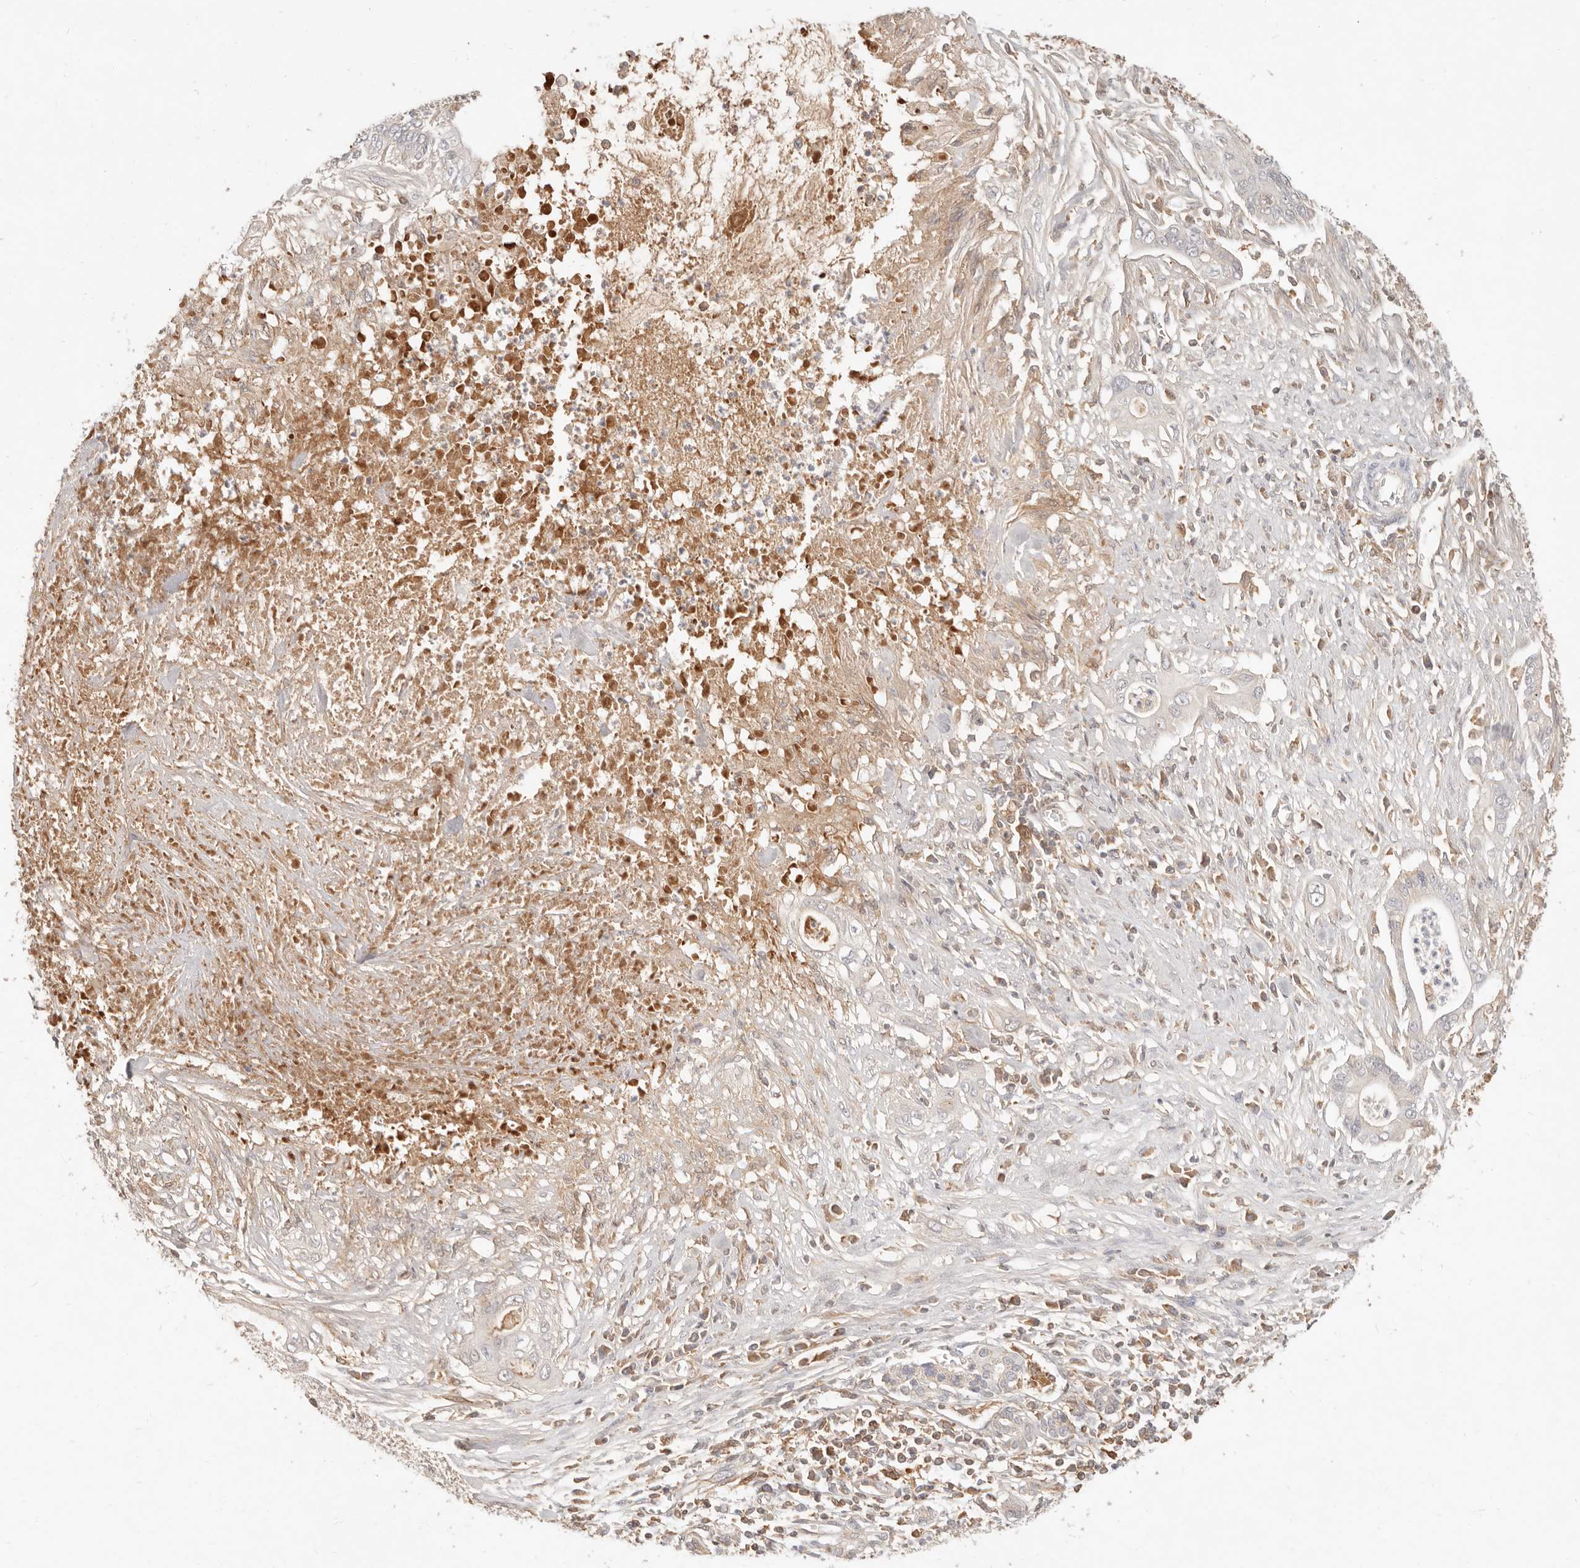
{"staining": {"intensity": "weak", "quantity": "<25%", "location": "cytoplasmic/membranous"}, "tissue": "pancreatic cancer", "cell_type": "Tumor cells", "image_type": "cancer", "snomed": [{"axis": "morphology", "description": "Adenocarcinoma, NOS"}, {"axis": "topography", "description": "Pancreas"}], "caption": "Tumor cells are negative for brown protein staining in pancreatic cancer (adenocarcinoma). Brightfield microscopy of IHC stained with DAB (3,3'-diaminobenzidine) (brown) and hematoxylin (blue), captured at high magnification.", "gene": "NECAP2", "patient": {"sex": "male", "age": 58}}